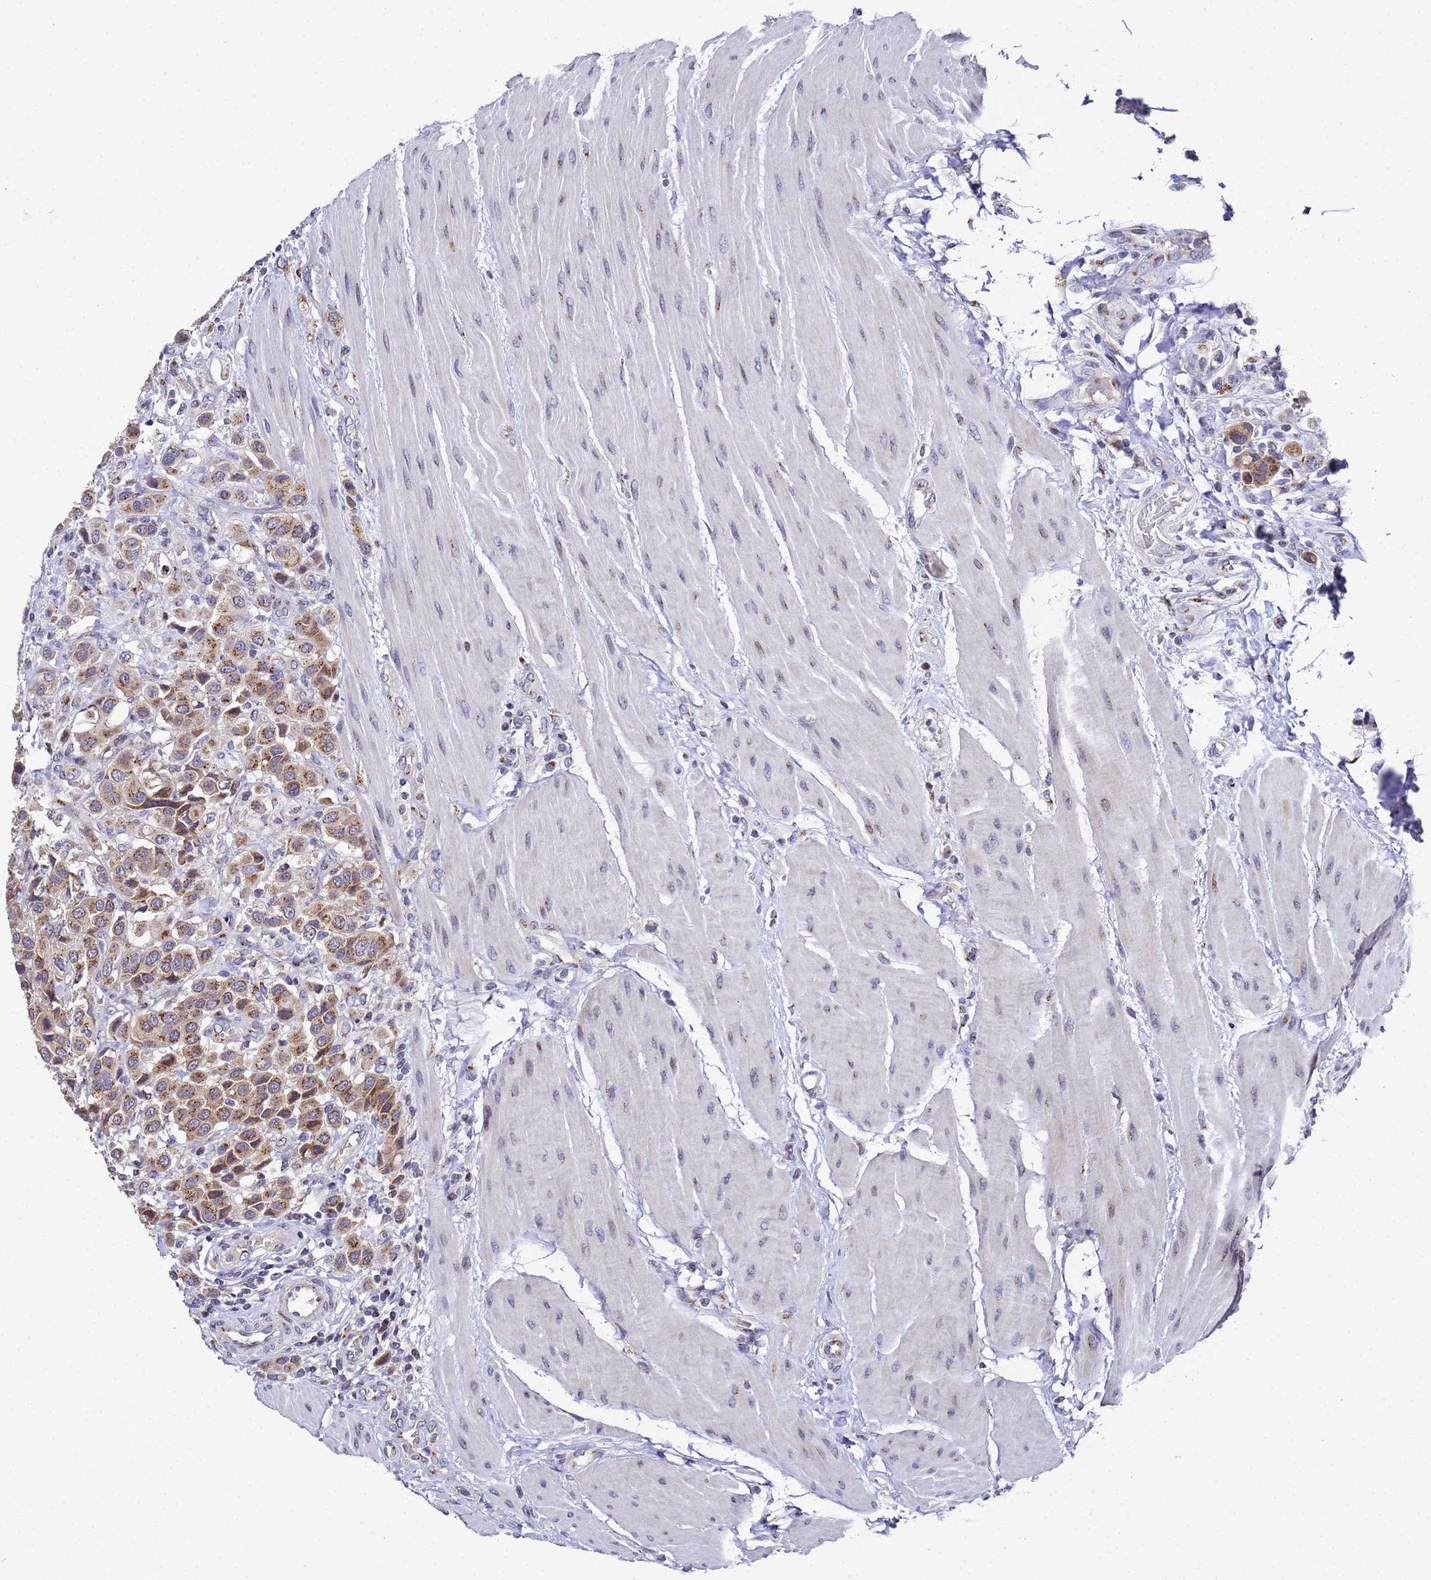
{"staining": {"intensity": "moderate", "quantity": ">75%", "location": "cytoplasmic/membranous"}, "tissue": "urothelial cancer", "cell_type": "Tumor cells", "image_type": "cancer", "snomed": [{"axis": "morphology", "description": "Urothelial carcinoma, High grade"}, {"axis": "topography", "description": "Urinary bladder"}], "caption": "High-grade urothelial carcinoma stained with DAB (3,3'-diaminobenzidine) immunohistochemistry (IHC) reveals medium levels of moderate cytoplasmic/membranous staining in approximately >75% of tumor cells.", "gene": "NSUN6", "patient": {"sex": "male", "age": 50}}